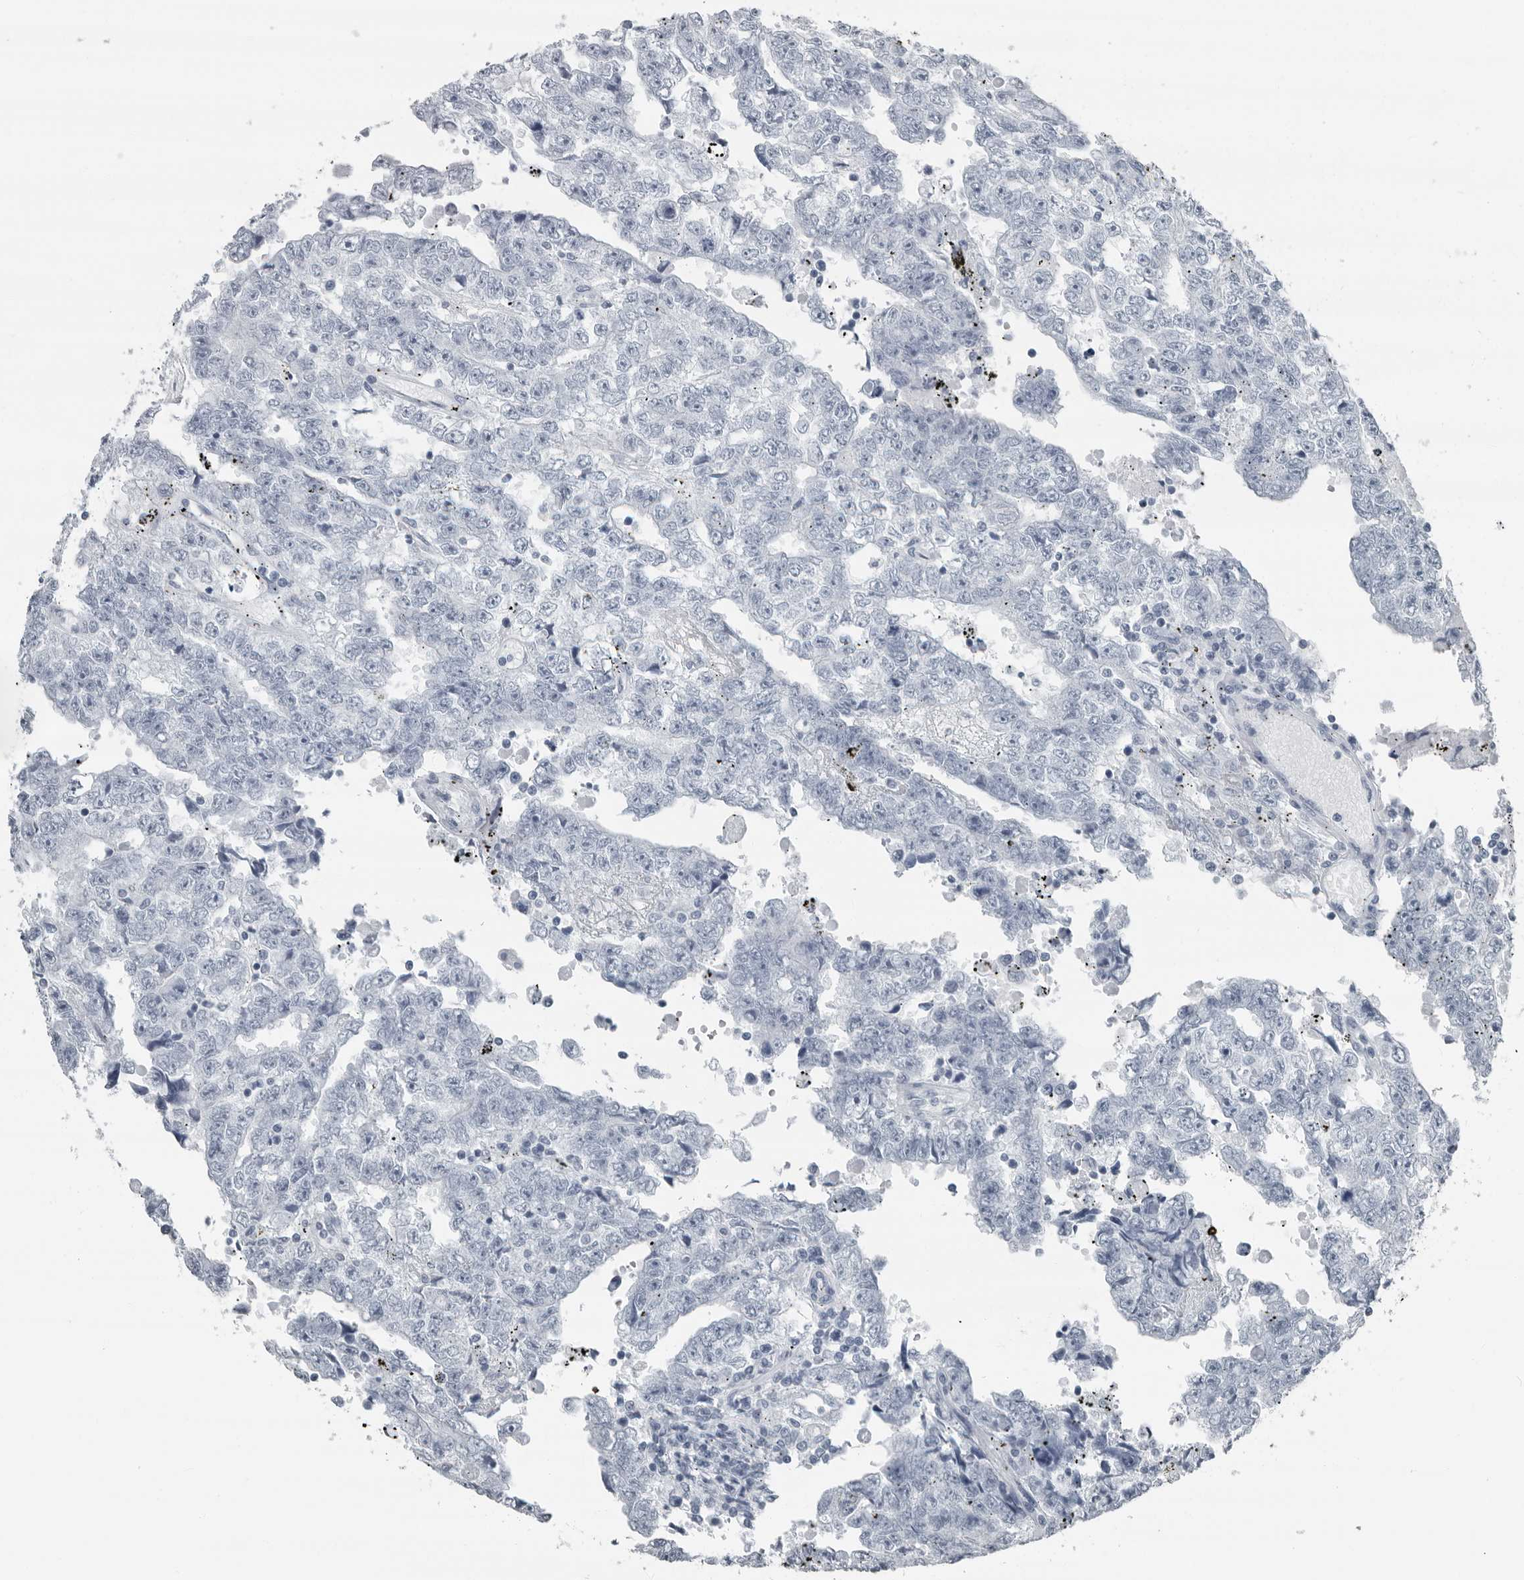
{"staining": {"intensity": "negative", "quantity": "none", "location": "none"}, "tissue": "testis cancer", "cell_type": "Tumor cells", "image_type": "cancer", "snomed": [{"axis": "morphology", "description": "Carcinoma, Embryonal, NOS"}, {"axis": "topography", "description": "Testis"}], "caption": "High power microscopy photomicrograph of an IHC histopathology image of embryonal carcinoma (testis), revealing no significant expression in tumor cells.", "gene": "PRSS1", "patient": {"sex": "male", "age": 25}}